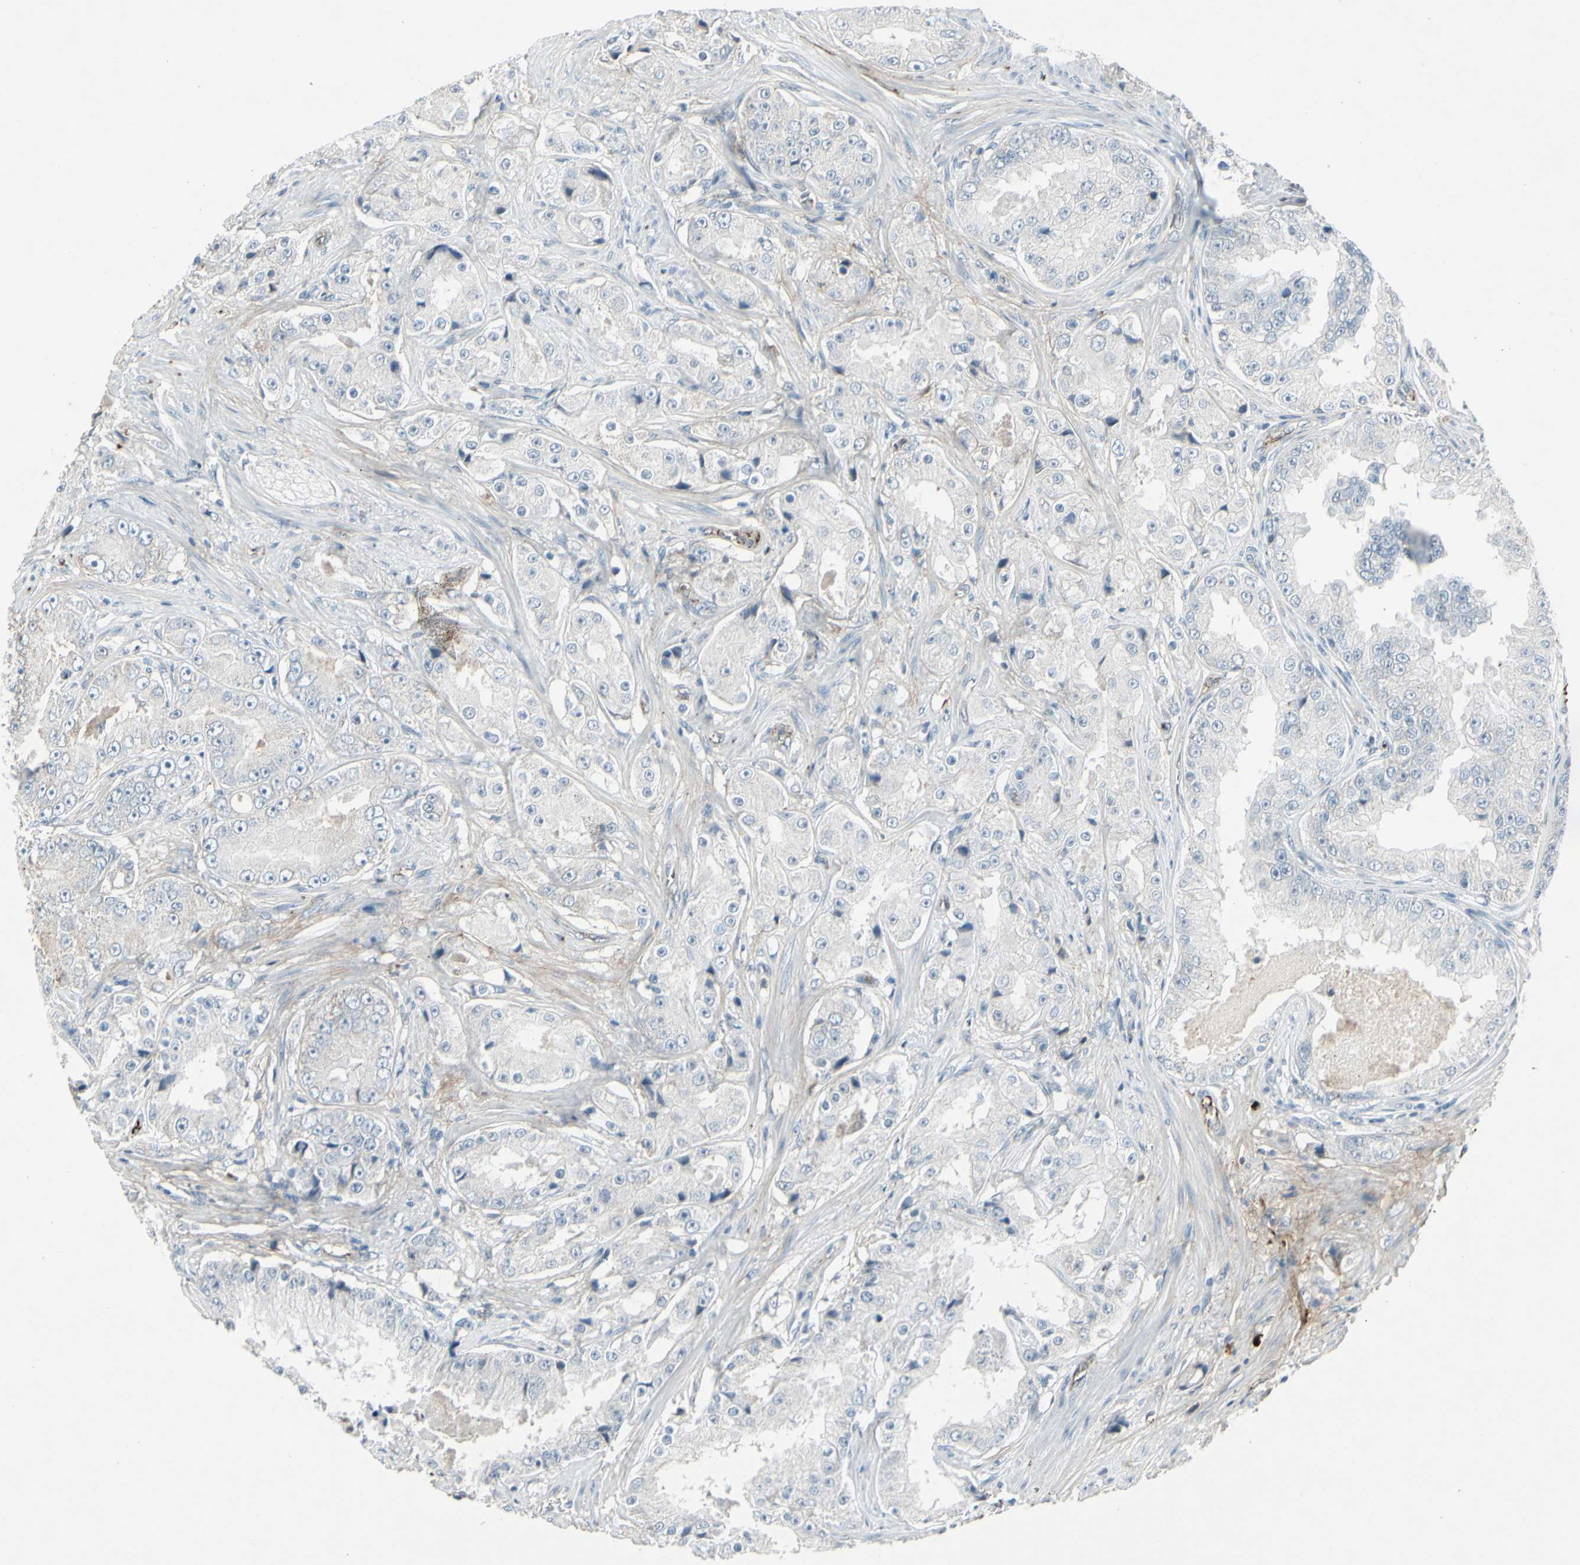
{"staining": {"intensity": "negative", "quantity": "none", "location": "none"}, "tissue": "prostate cancer", "cell_type": "Tumor cells", "image_type": "cancer", "snomed": [{"axis": "morphology", "description": "Adenocarcinoma, High grade"}, {"axis": "topography", "description": "Prostate"}], "caption": "Prostate adenocarcinoma (high-grade) stained for a protein using immunohistochemistry shows no expression tumor cells.", "gene": "IGHM", "patient": {"sex": "male", "age": 73}}